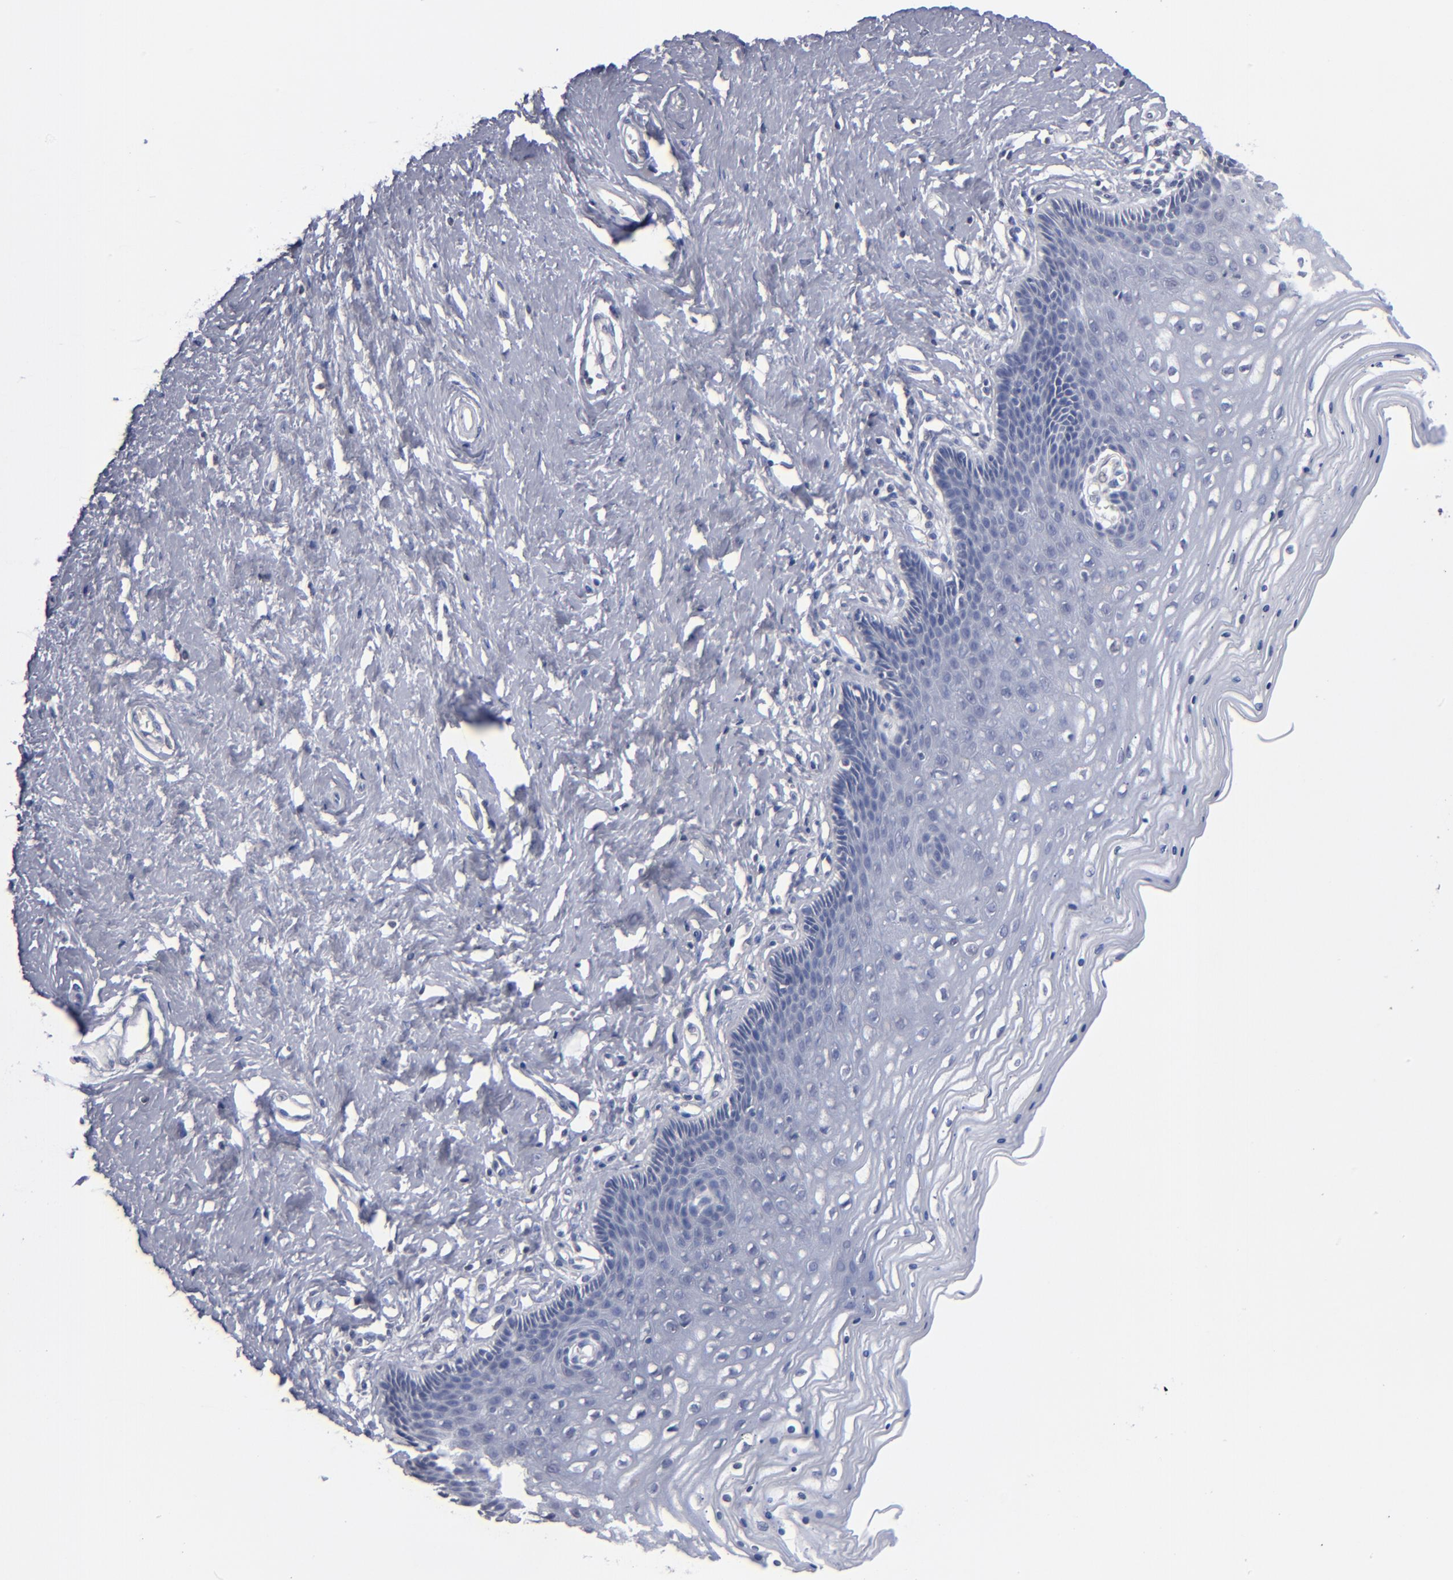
{"staining": {"intensity": "negative", "quantity": "none", "location": "none"}, "tissue": "cervix", "cell_type": "Glandular cells", "image_type": "normal", "snomed": [{"axis": "morphology", "description": "Normal tissue, NOS"}, {"axis": "topography", "description": "Cervix"}], "caption": "Histopathology image shows no protein positivity in glandular cells of unremarkable cervix.", "gene": "RPH3A", "patient": {"sex": "female", "age": 39}}